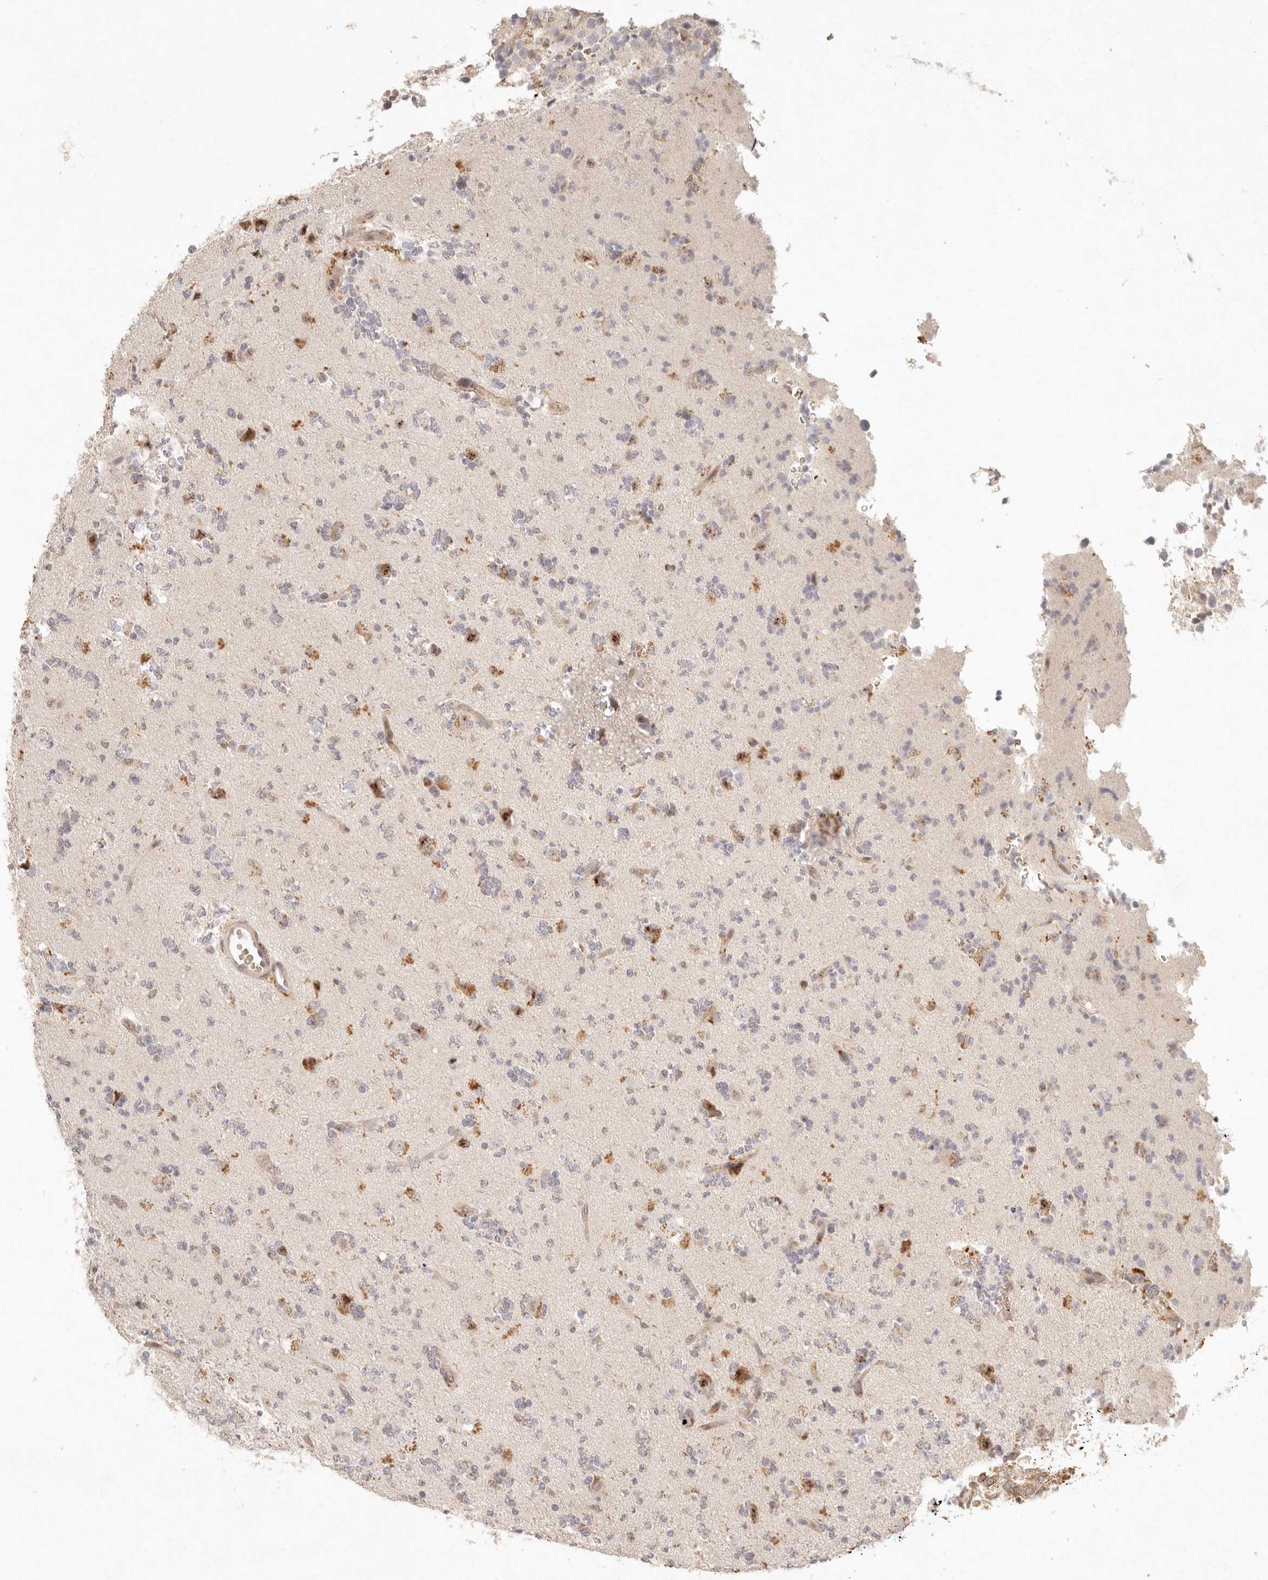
{"staining": {"intensity": "negative", "quantity": "none", "location": "none"}, "tissue": "glioma", "cell_type": "Tumor cells", "image_type": "cancer", "snomed": [{"axis": "morphology", "description": "Glioma, malignant, High grade"}, {"axis": "topography", "description": "Brain"}], "caption": "This is an immunohistochemistry histopathology image of human malignant high-grade glioma. There is no staining in tumor cells.", "gene": "C1orf127", "patient": {"sex": "female", "age": 62}}